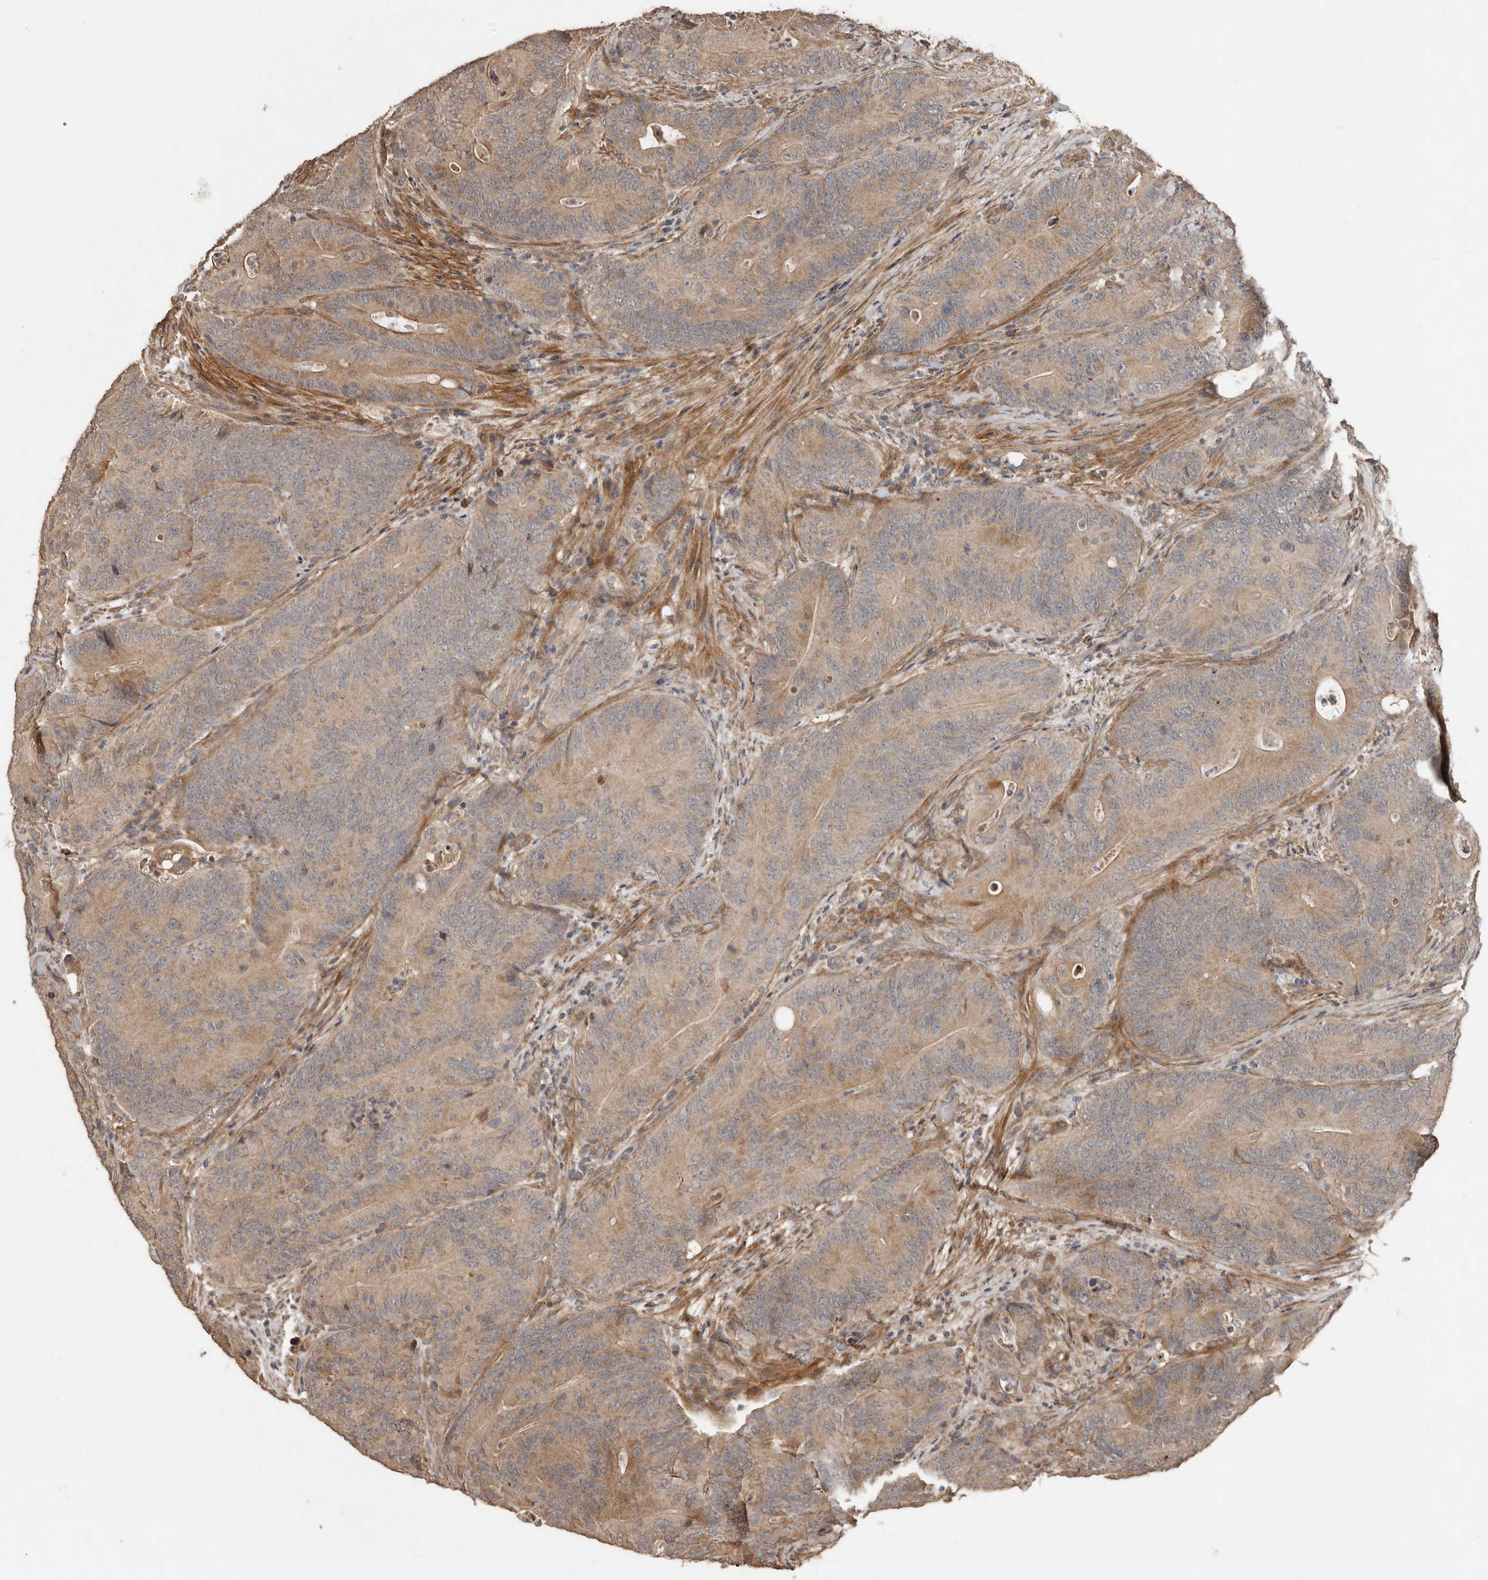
{"staining": {"intensity": "moderate", "quantity": ">75%", "location": "cytoplasmic/membranous"}, "tissue": "colorectal cancer", "cell_type": "Tumor cells", "image_type": "cancer", "snomed": [{"axis": "morphology", "description": "Normal tissue, NOS"}, {"axis": "topography", "description": "Colon"}], "caption": "High-magnification brightfield microscopy of colorectal cancer stained with DAB (3,3'-diaminobenzidine) (brown) and counterstained with hematoxylin (blue). tumor cells exhibit moderate cytoplasmic/membranous staining is identified in about>75% of cells. (brown staining indicates protein expression, while blue staining denotes nuclei).", "gene": "KIF26B", "patient": {"sex": "female", "age": 82}}